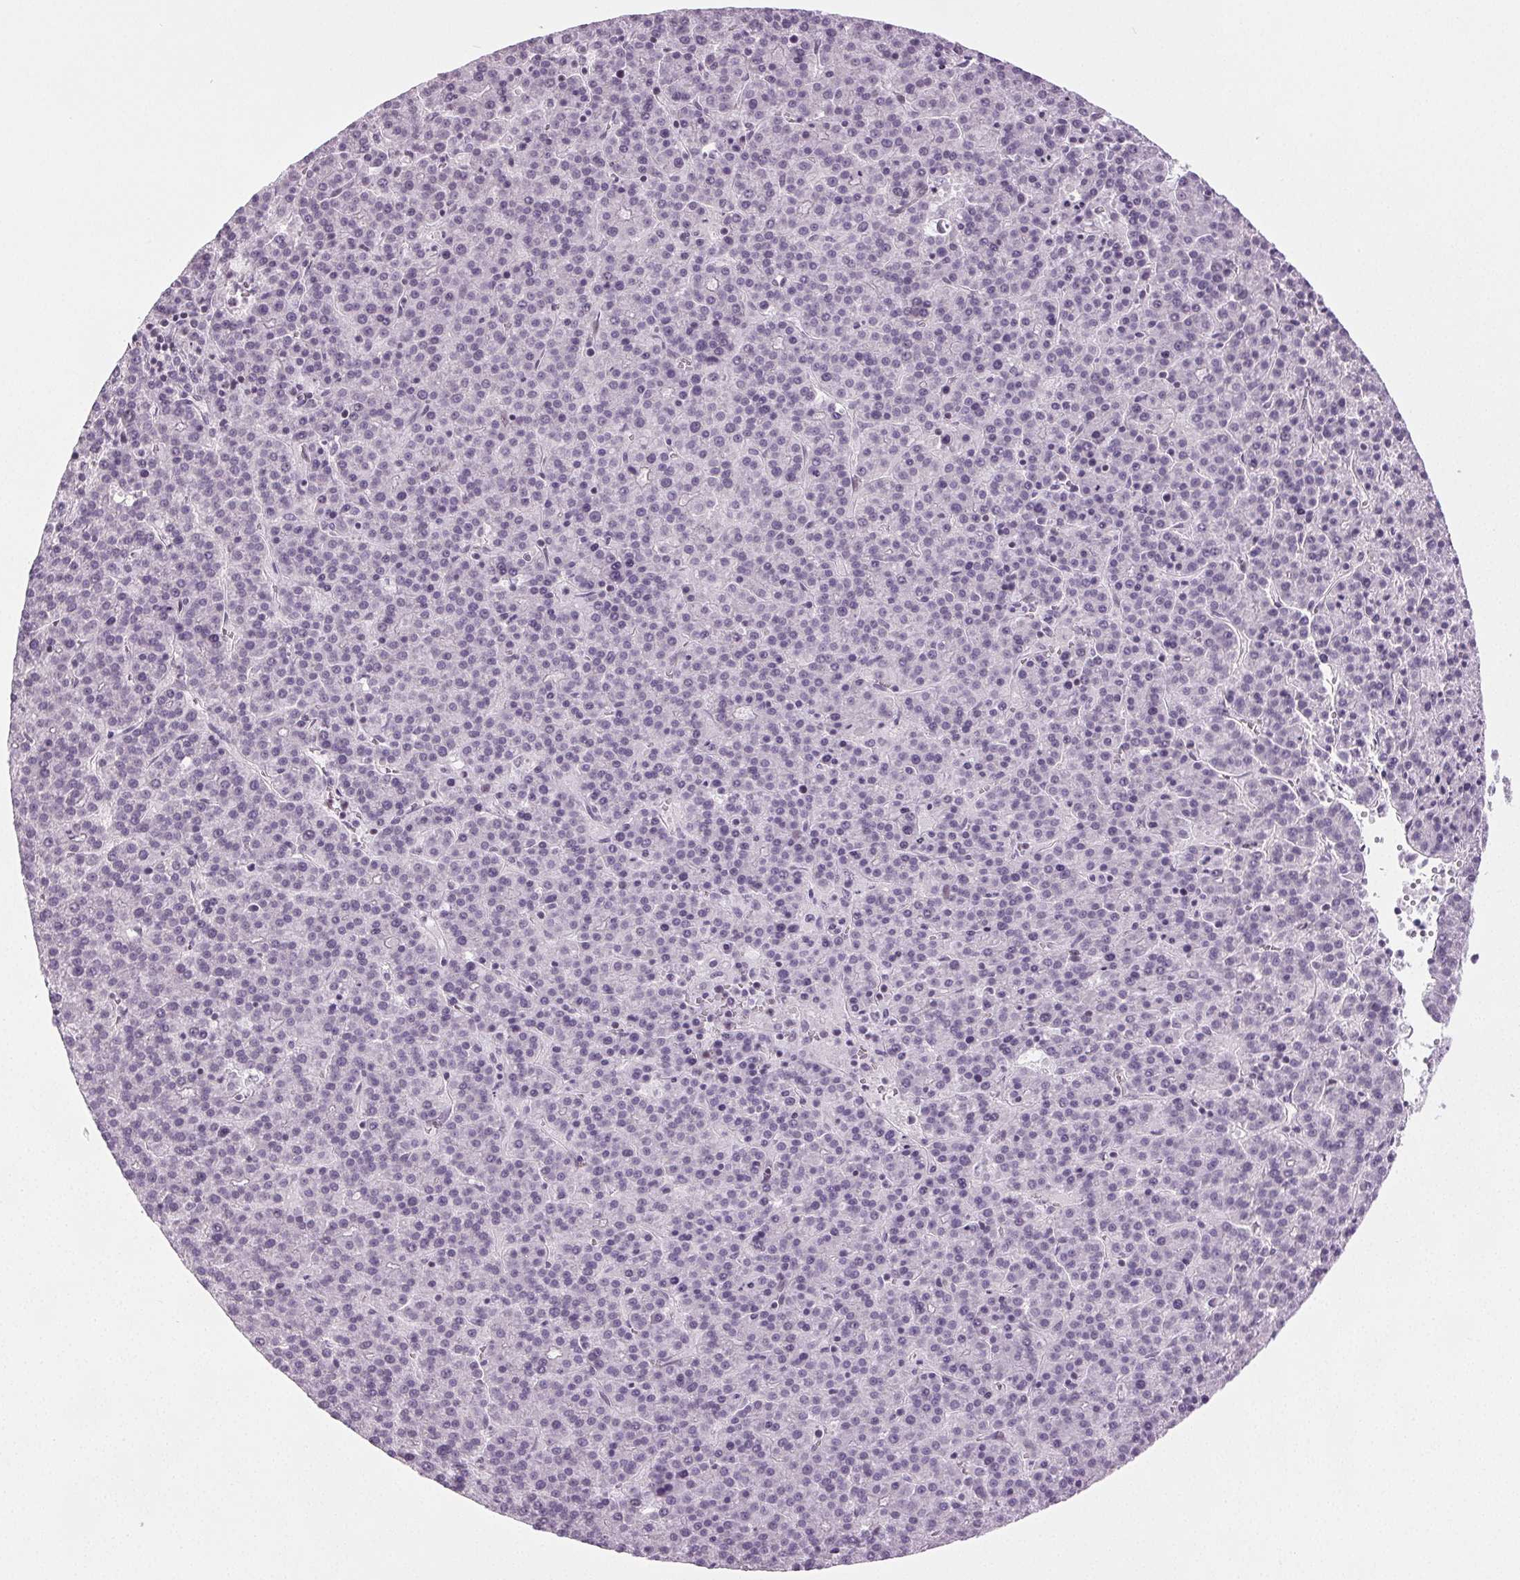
{"staining": {"intensity": "negative", "quantity": "none", "location": "none"}, "tissue": "liver cancer", "cell_type": "Tumor cells", "image_type": "cancer", "snomed": [{"axis": "morphology", "description": "Carcinoma, Hepatocellular, NOS"}, {"axis": "topography", "description": "Liver"}], "caption": "DAB (3,3'-diaminobenzidine) immunohistochemical staining of liver cancer demonstrates no significant positivity in tumor cells.", "gene": "IGF2BP1", "patient": {"sex": "female", "age": 58}}